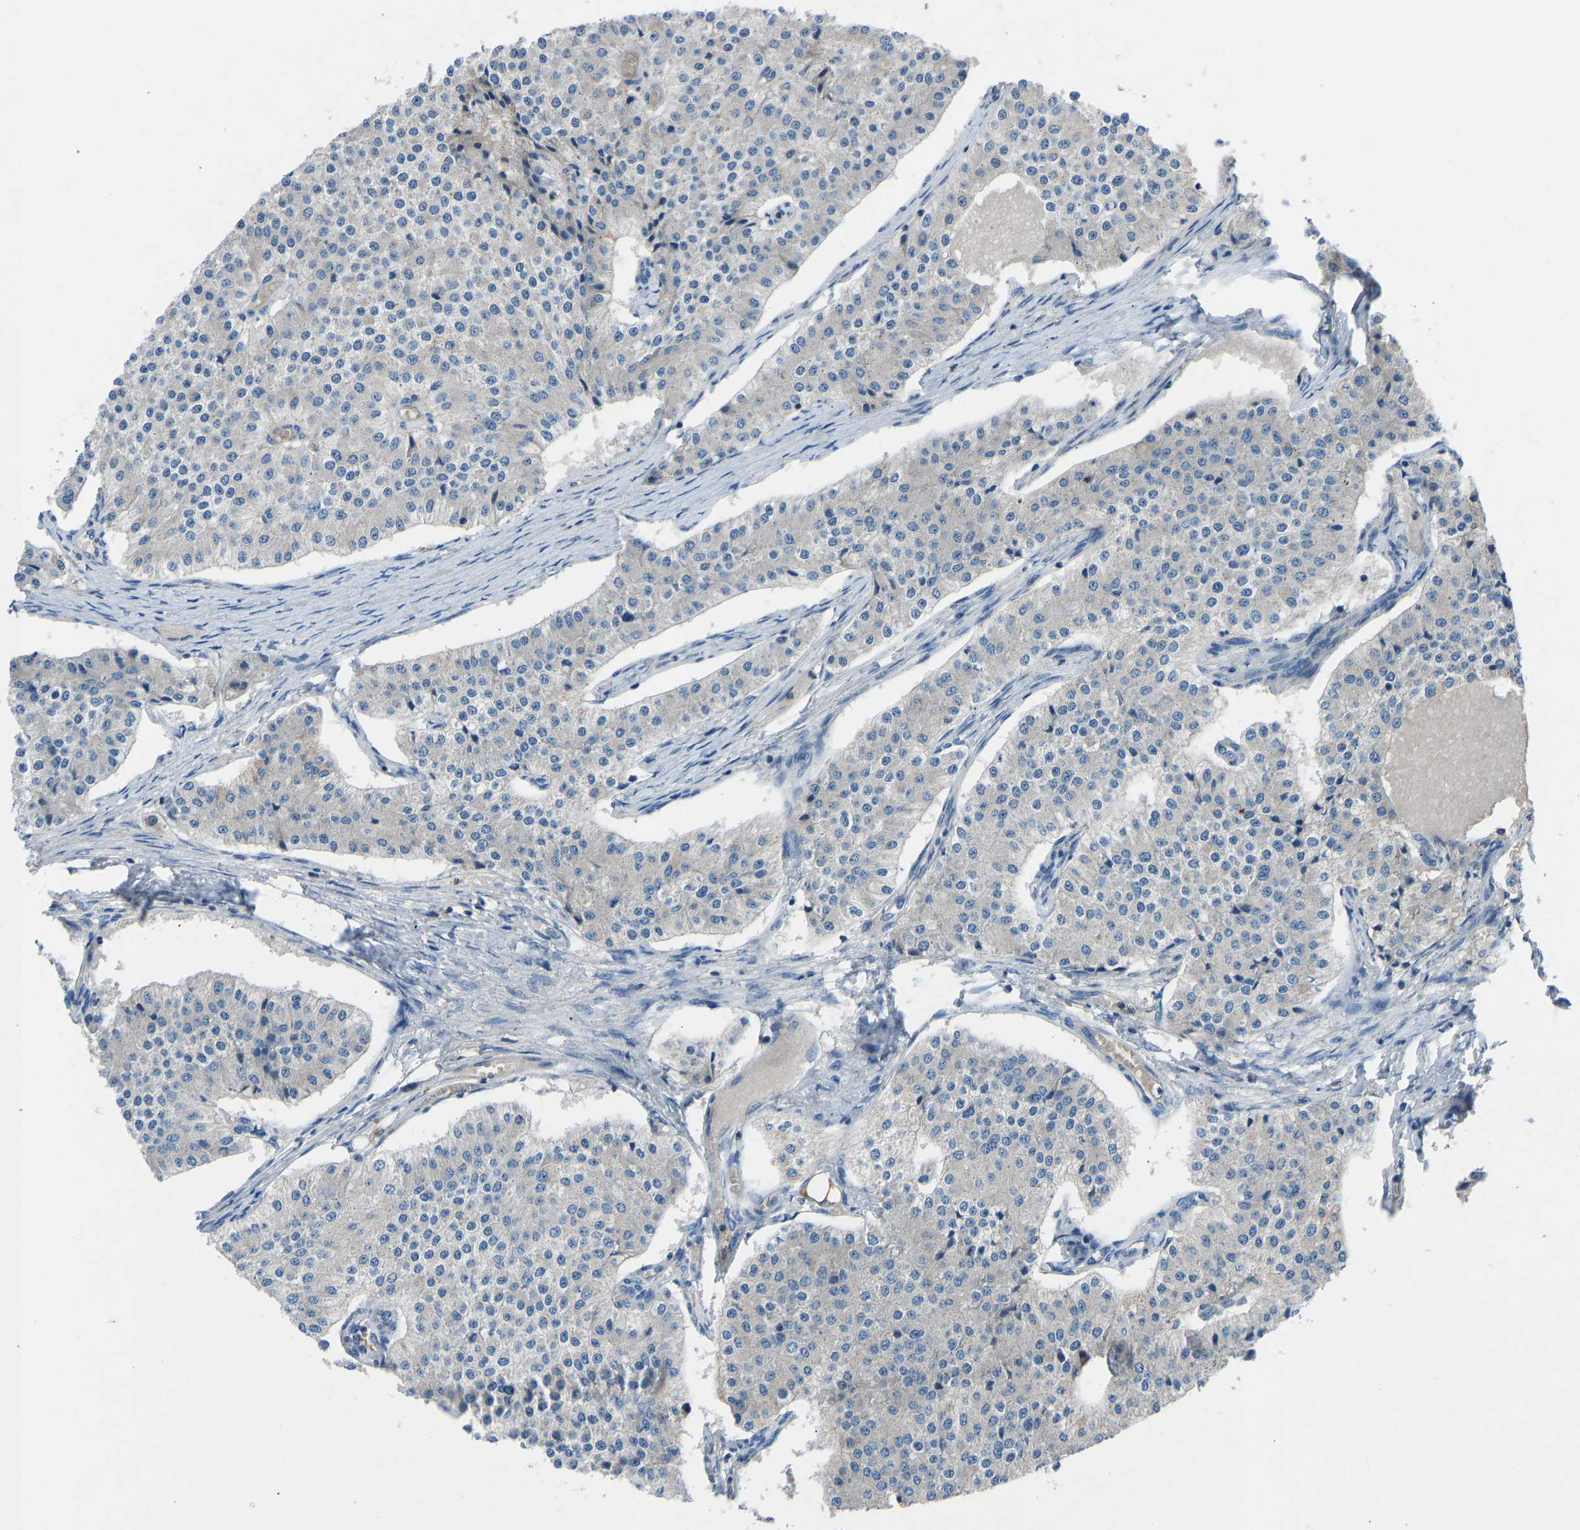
{"staining": {"intensity": "negative", "quantity": "none", "location": "none"}, "tissue": "carcinoid", "cell_type": "Tumor cells", "image_type": "cancer", "snomed": [{"axis": "morphology", "description": "Carcinoid, malignant, NOS"}, {"axis": "topography", "description": "Colon"}], "caption": "Protein analysis of carcinoid reveals no significant expression in tumor cells.", "gene": "GRK6", "patient": {"sex": "female", "age": 52}}